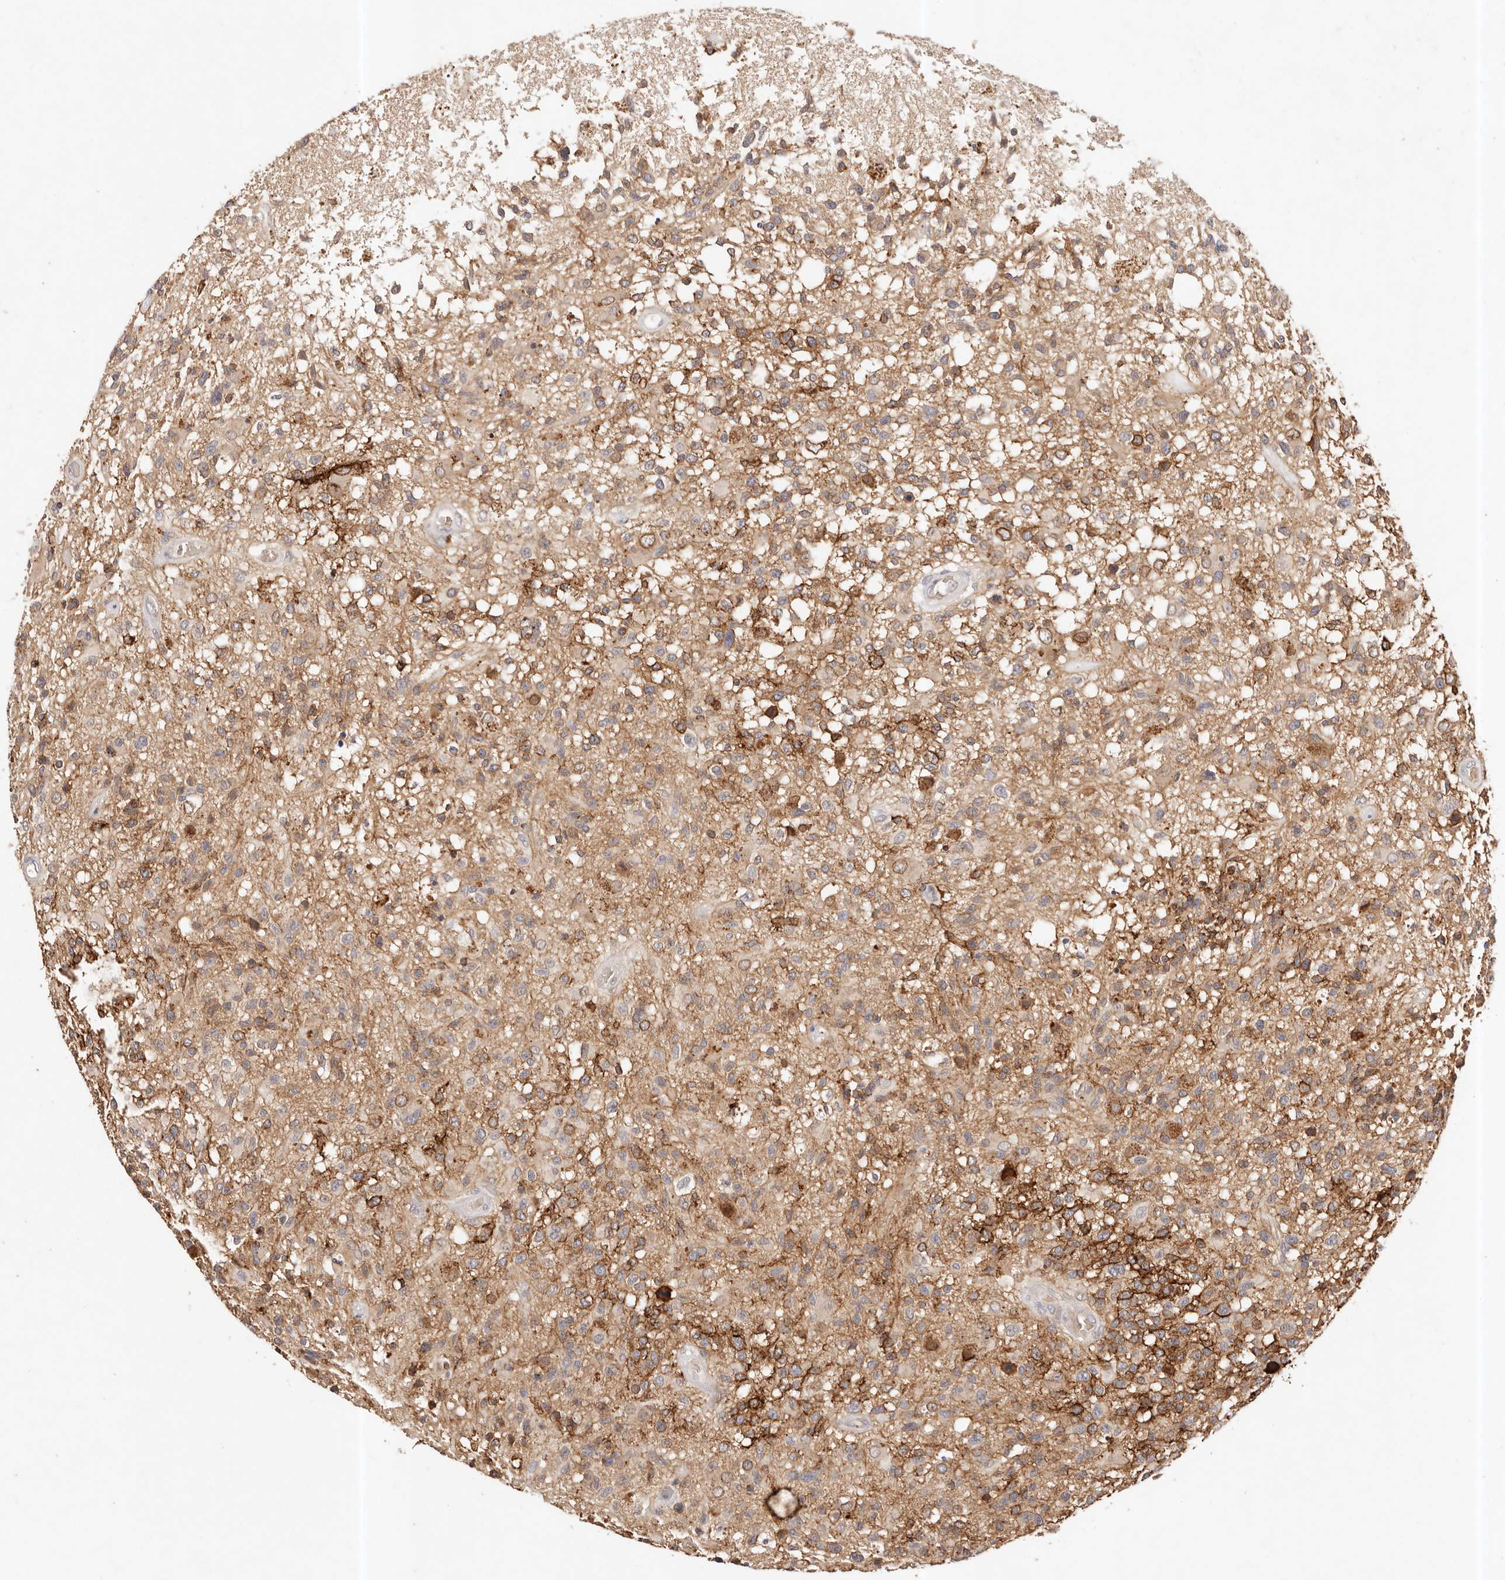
{"staining": {"intensity": "moderate", "quantity": "25%-75%", "location": "cytoplasmic/membranous"}, "tissue": "glioma", "cell_type": "Tumor cells", "image_type": "cancer", "snomed": [{"axis": "morphology", "description": "Glioma, malignant, High grade"}, {"axis": "morphology", "description": "Glioblastoma, NOS"}, {"axis": "topography", "description": "Brain"}], "caption": "Glioma stained with DAB (3,3'-diaminobenzidine) IHC shows medium levels of moderate cytoplasmic/membranous positivity in approximately 25%-75% of tumor cells. (DAB (3,3'-diaminobenzidine) IHC, brown staining for protein, blue staining for nuclei).", "gene": "CXADR", "patient": {"sex": "male", "age": 60}}